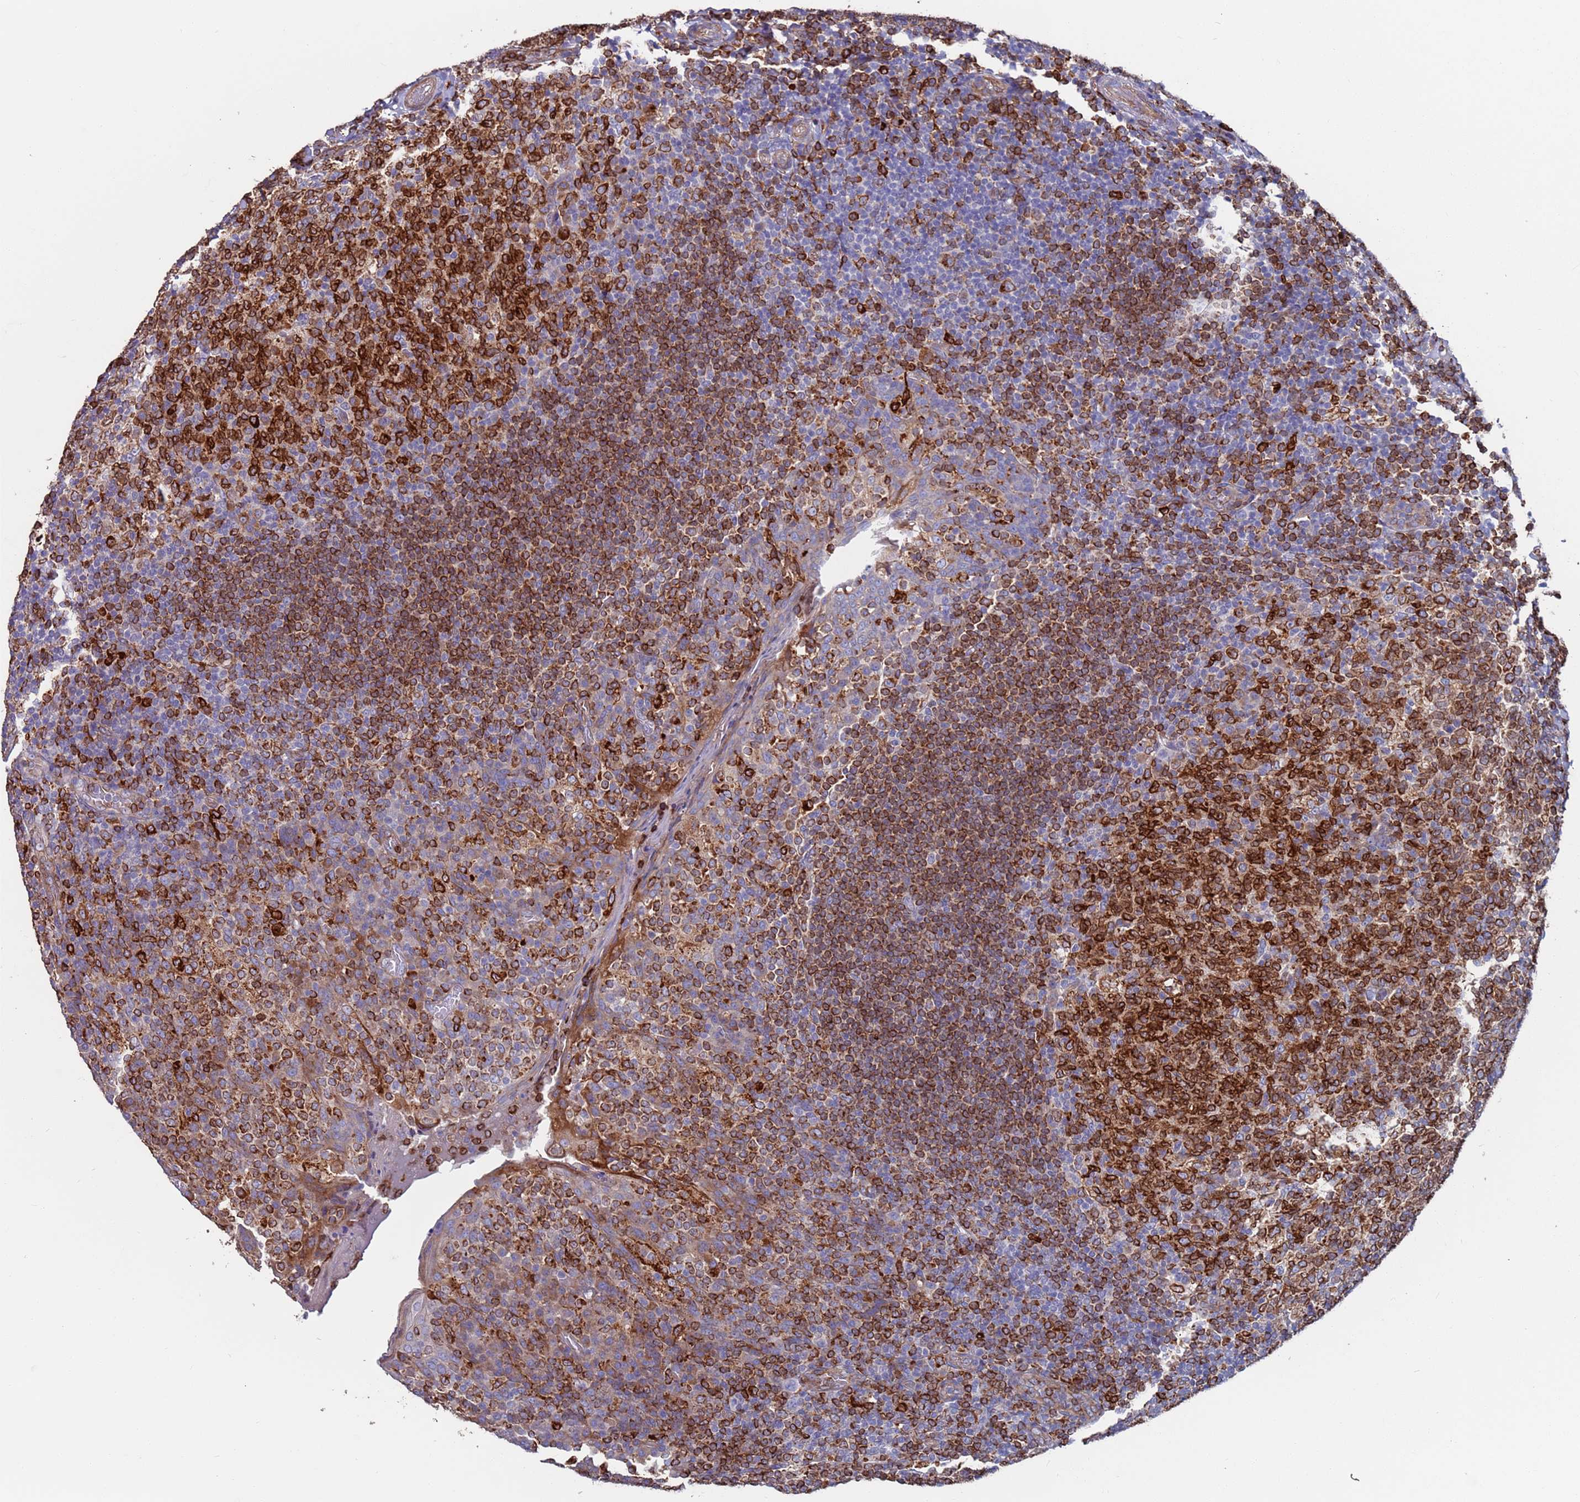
{"staining": {"intensity": "moderate", "quantity": "25%-75%", "location": "cytoplasmic/membranous"}, "tissue": "tonsil", "cell_type": "Germinal center cells", "image_type": "normal", "snomed": [{"axis": "morphology", "description": "Normal tissue, NOS"}, {"axis": "topography", "description": "Tonsil"}], "caption": "Immunohistochemistry (IHC) (DAB (3,3'-diaminobenzidine)) staining of unremarkable human tonsil exhibits moderate cytoplasmic/membranous protein expression in about 25%-75% of germinal center cells.", "gene": "GREB1L", "patient": {"sex": "female", "age": 19}}